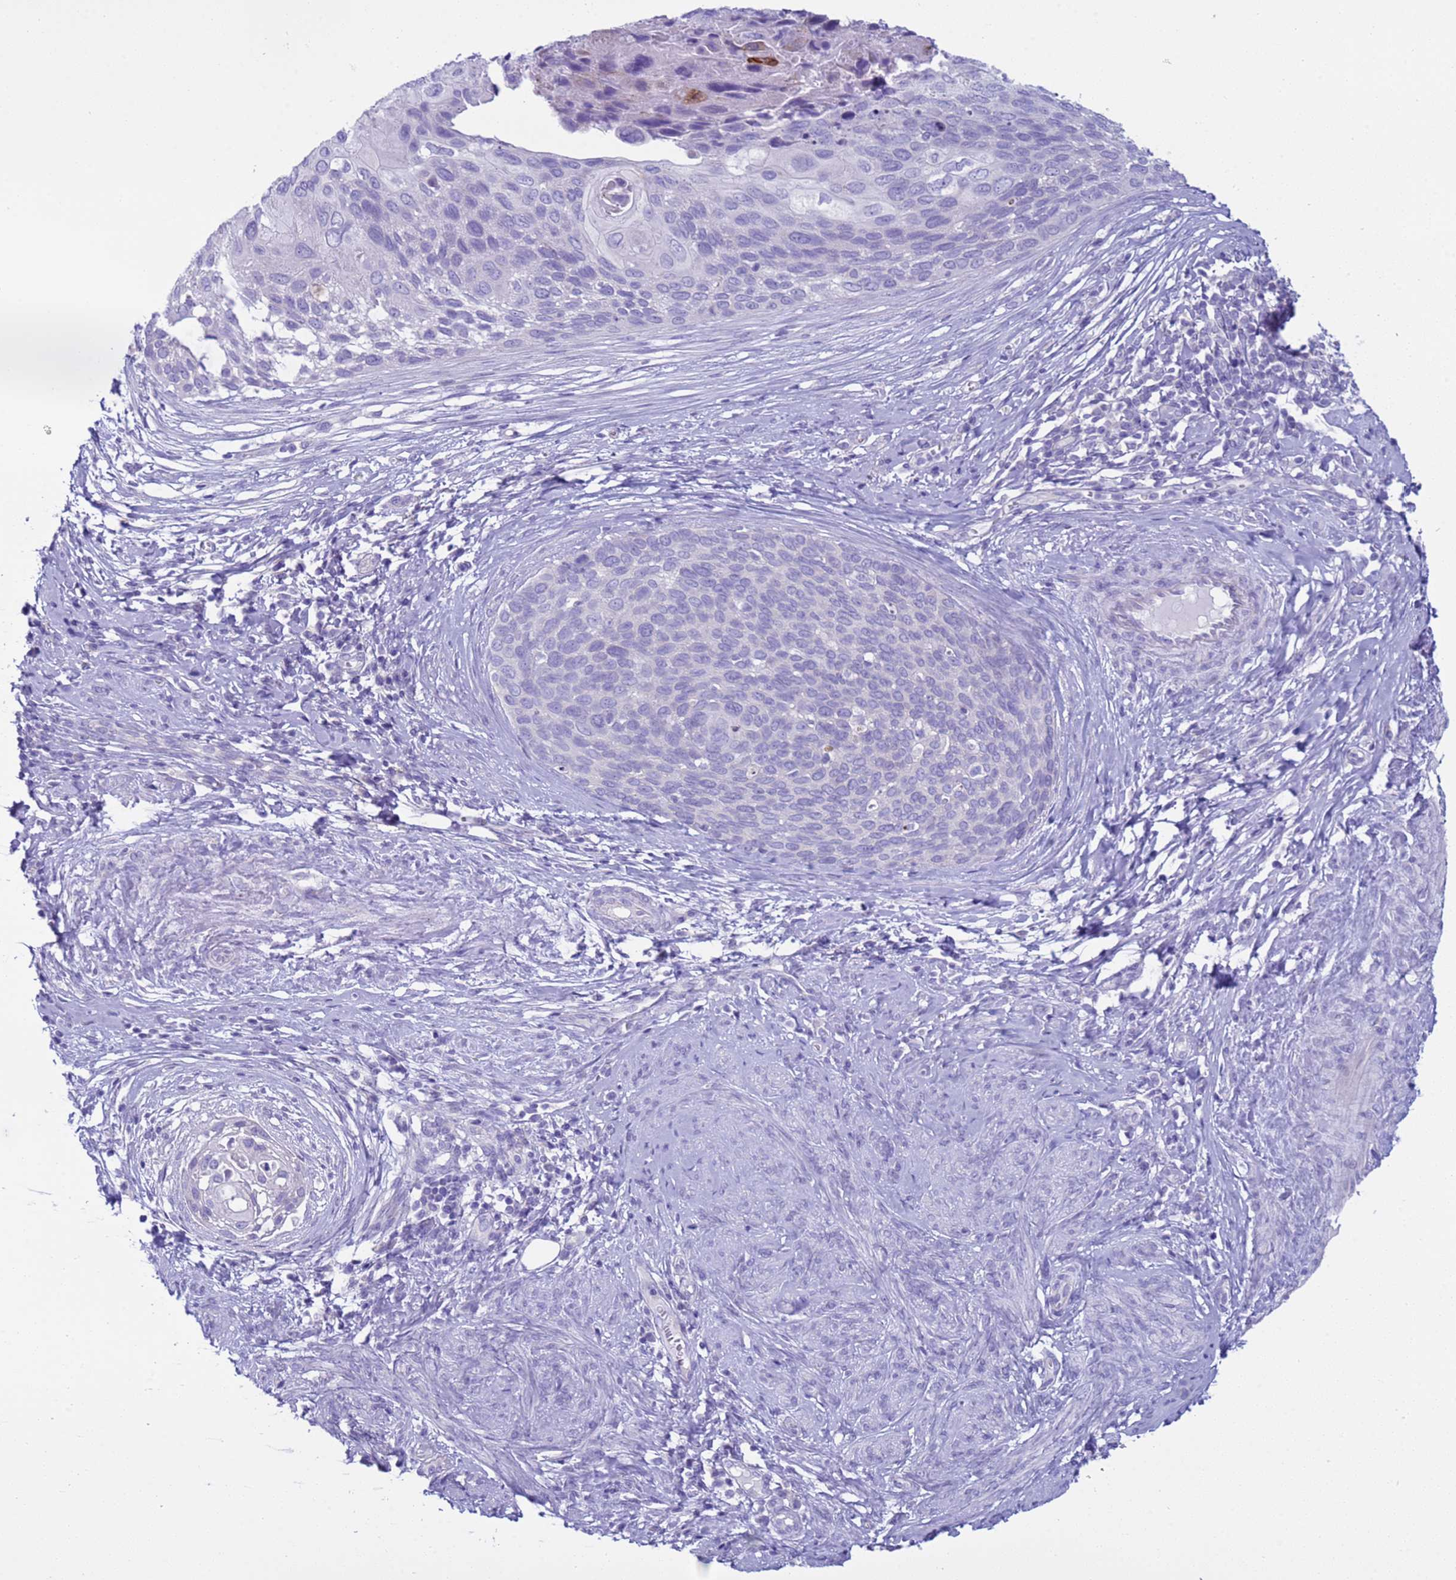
{"staining": {"intensity": "negative", "quantity": "none", "location": "none"}, "tissue": "cervical cancer", "cell_type": "Tumor cells", "image_type": "cancer", "snomed": [{"axis": "morphology", "description": "Squamous cell carcinoma, NOS"}, {"axis": "topography", "description": "Cervix"}], "caption": "Immunohistochemistry (IHC) micrograph of cervical cancer (squamous cell carcinoma) stained for a protein (brown), which exhibits no positivity in tumor cells.", "gene": "CST4", "patient": {"sex": "female", "age": 80}}